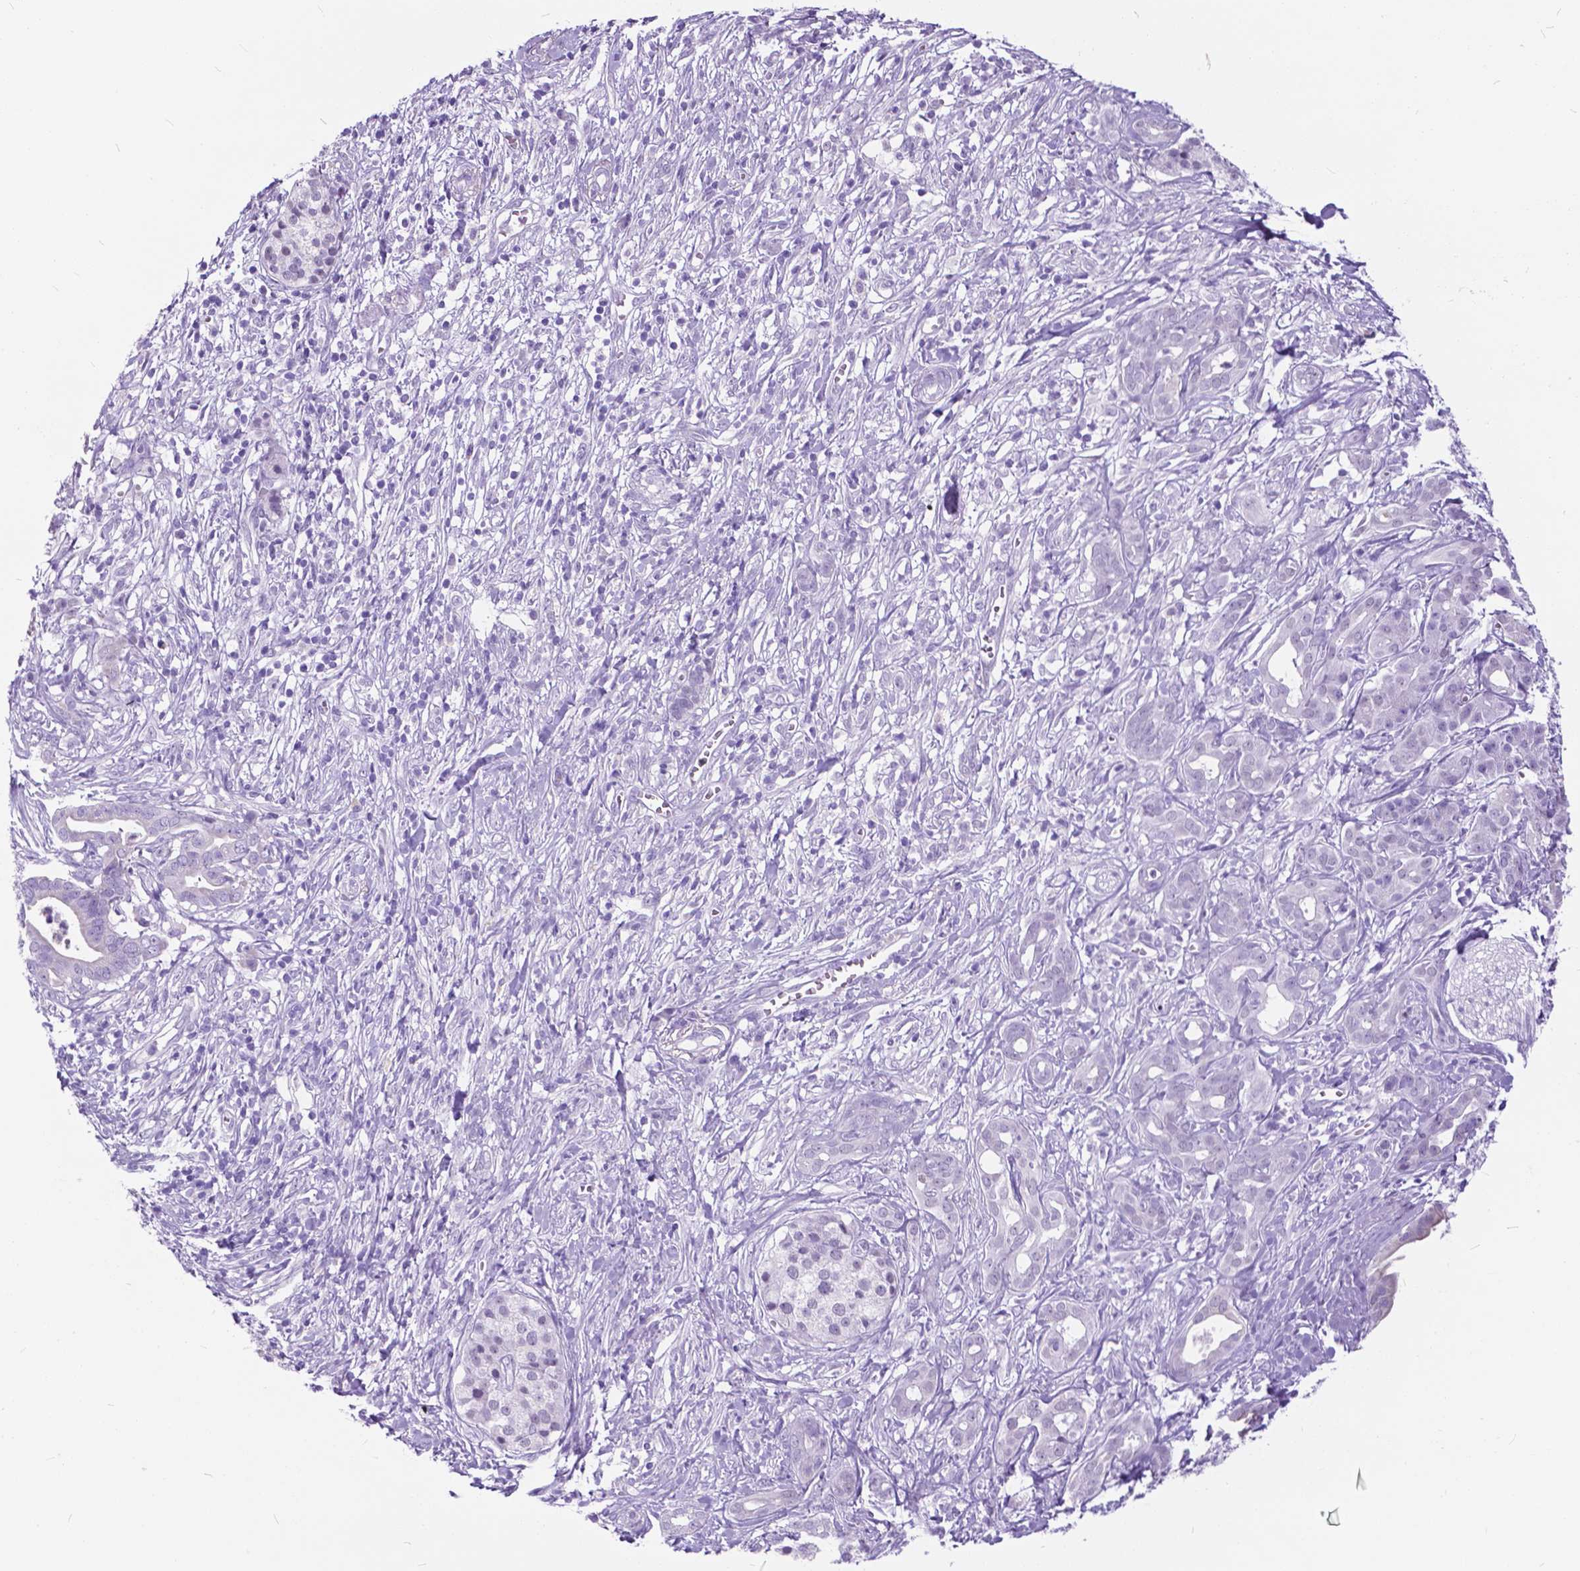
{"staining": {"intensity": "negative", "quantity": "none", "location": "none"}, "tissue": "pancreatic cancer", "cell_type": "Tumor cells", "image_type": "cancer", "snomed": [{"axis": "morphology", "description": "Adenocarcinoma, NOS"}, {"axis": "topography", "description": "Pancreas"}], "caption": "High power microscopy image of an immunohistochemistry (IHC) micrograph of pancreatic cancer, revealing no significant staining in tumor cells. (Stains: DAB IHC with hematoxylin counter stain, Microscopy: brightfield microscopy at high magnification).", "gene": "BSND", "patient": {"sex": "male", "age": 61}}